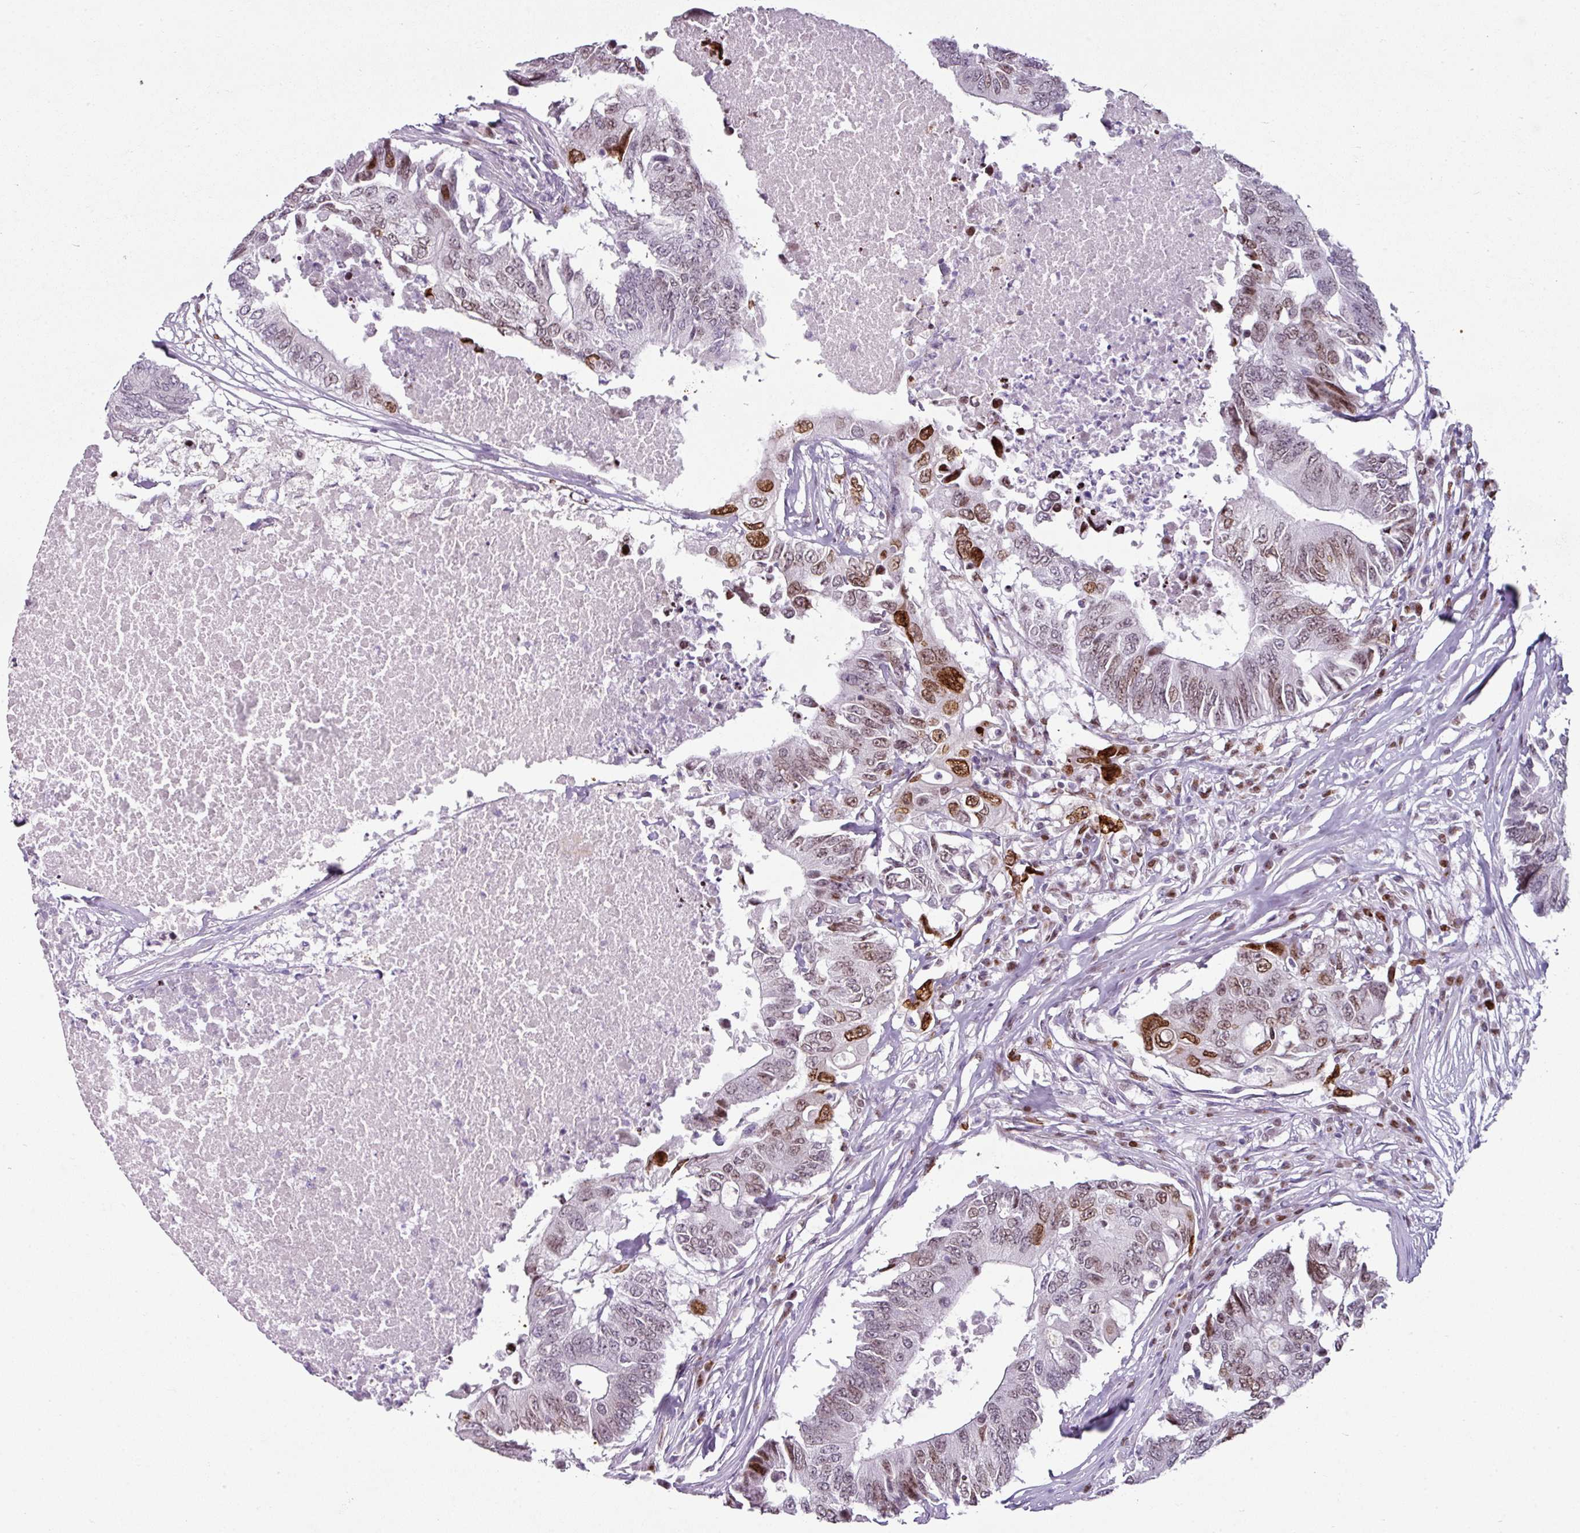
{"staining": {"intensity": "moderate", "quantity": "25%-75%", "location": "nuclear"}, "tissue": "colorectal cancer", "cell_type": "Tumor cells", "image_type": "cancer", "snomed": [{"axis": "morphology", "description": "Adenocarcinoma, NOS"}, {"axis": "topography", "description": "Colon"}], "caption": "Tumor cells display moderate nuclear staining in about 25%-75% of cells in colorectal adenocarcinoma.", "gene": "SYT8", "patient": {"sex": "male", "age": 71}}